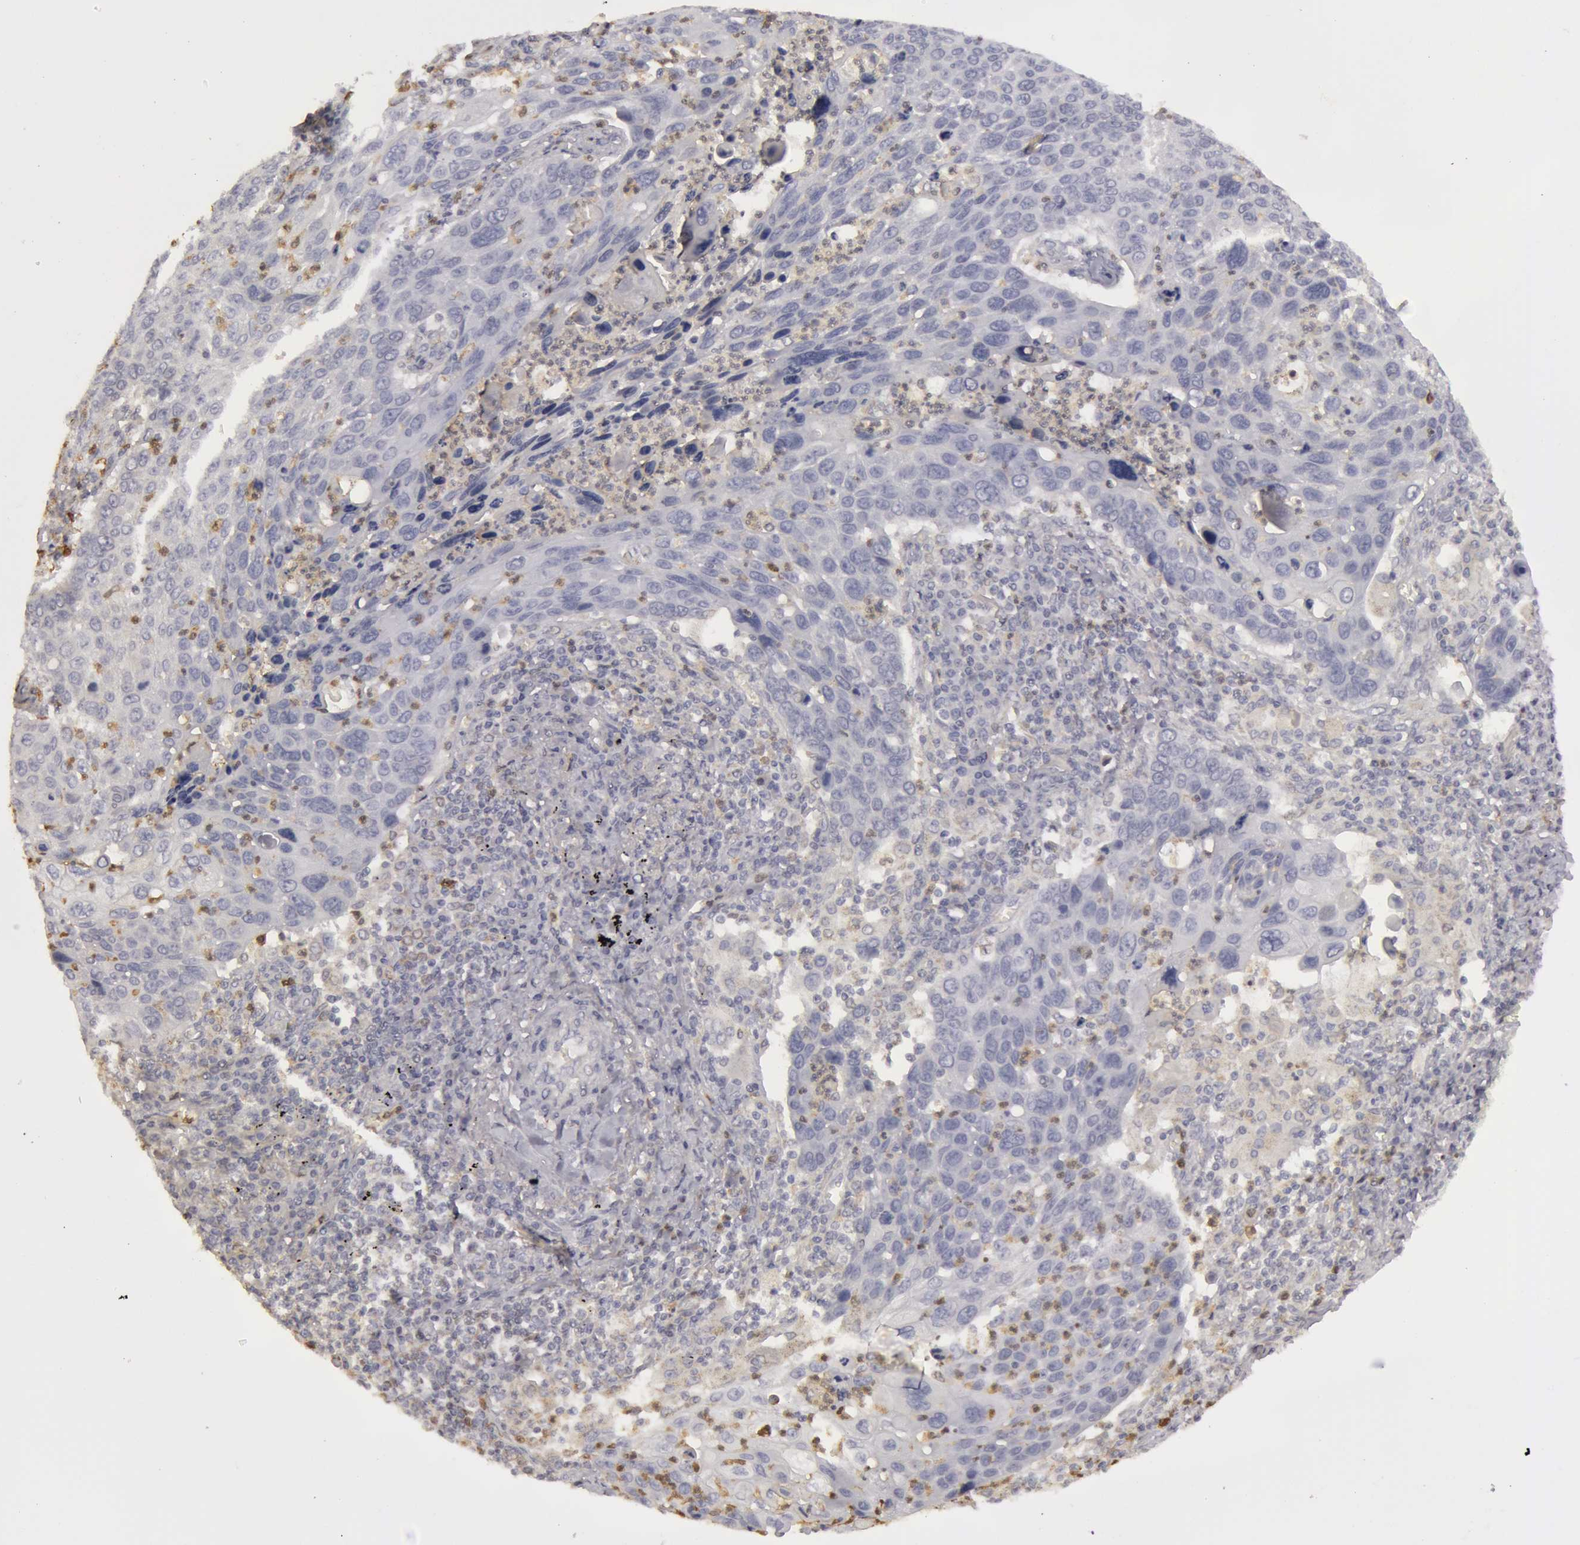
{"staining": {"intensity": "negative", "quantity": "none", "location": "none"}, "tissue": "lung cancer", "cell_type": "Tumor cells", "image_type": "cancer", "snomed": [{"axis": "morphology", "description": "Squamous cell carcinoma, NOS"}, {"axis": "topography", "description": "Lung"}], "caption": "This is an immunohistochemistry (IHC) micrograph of lung cancer (squamous cell carcinoma). There is no positivity in tumor cells.", "gene": "CAT", "patient": {"sex": "male", "age": 68}}